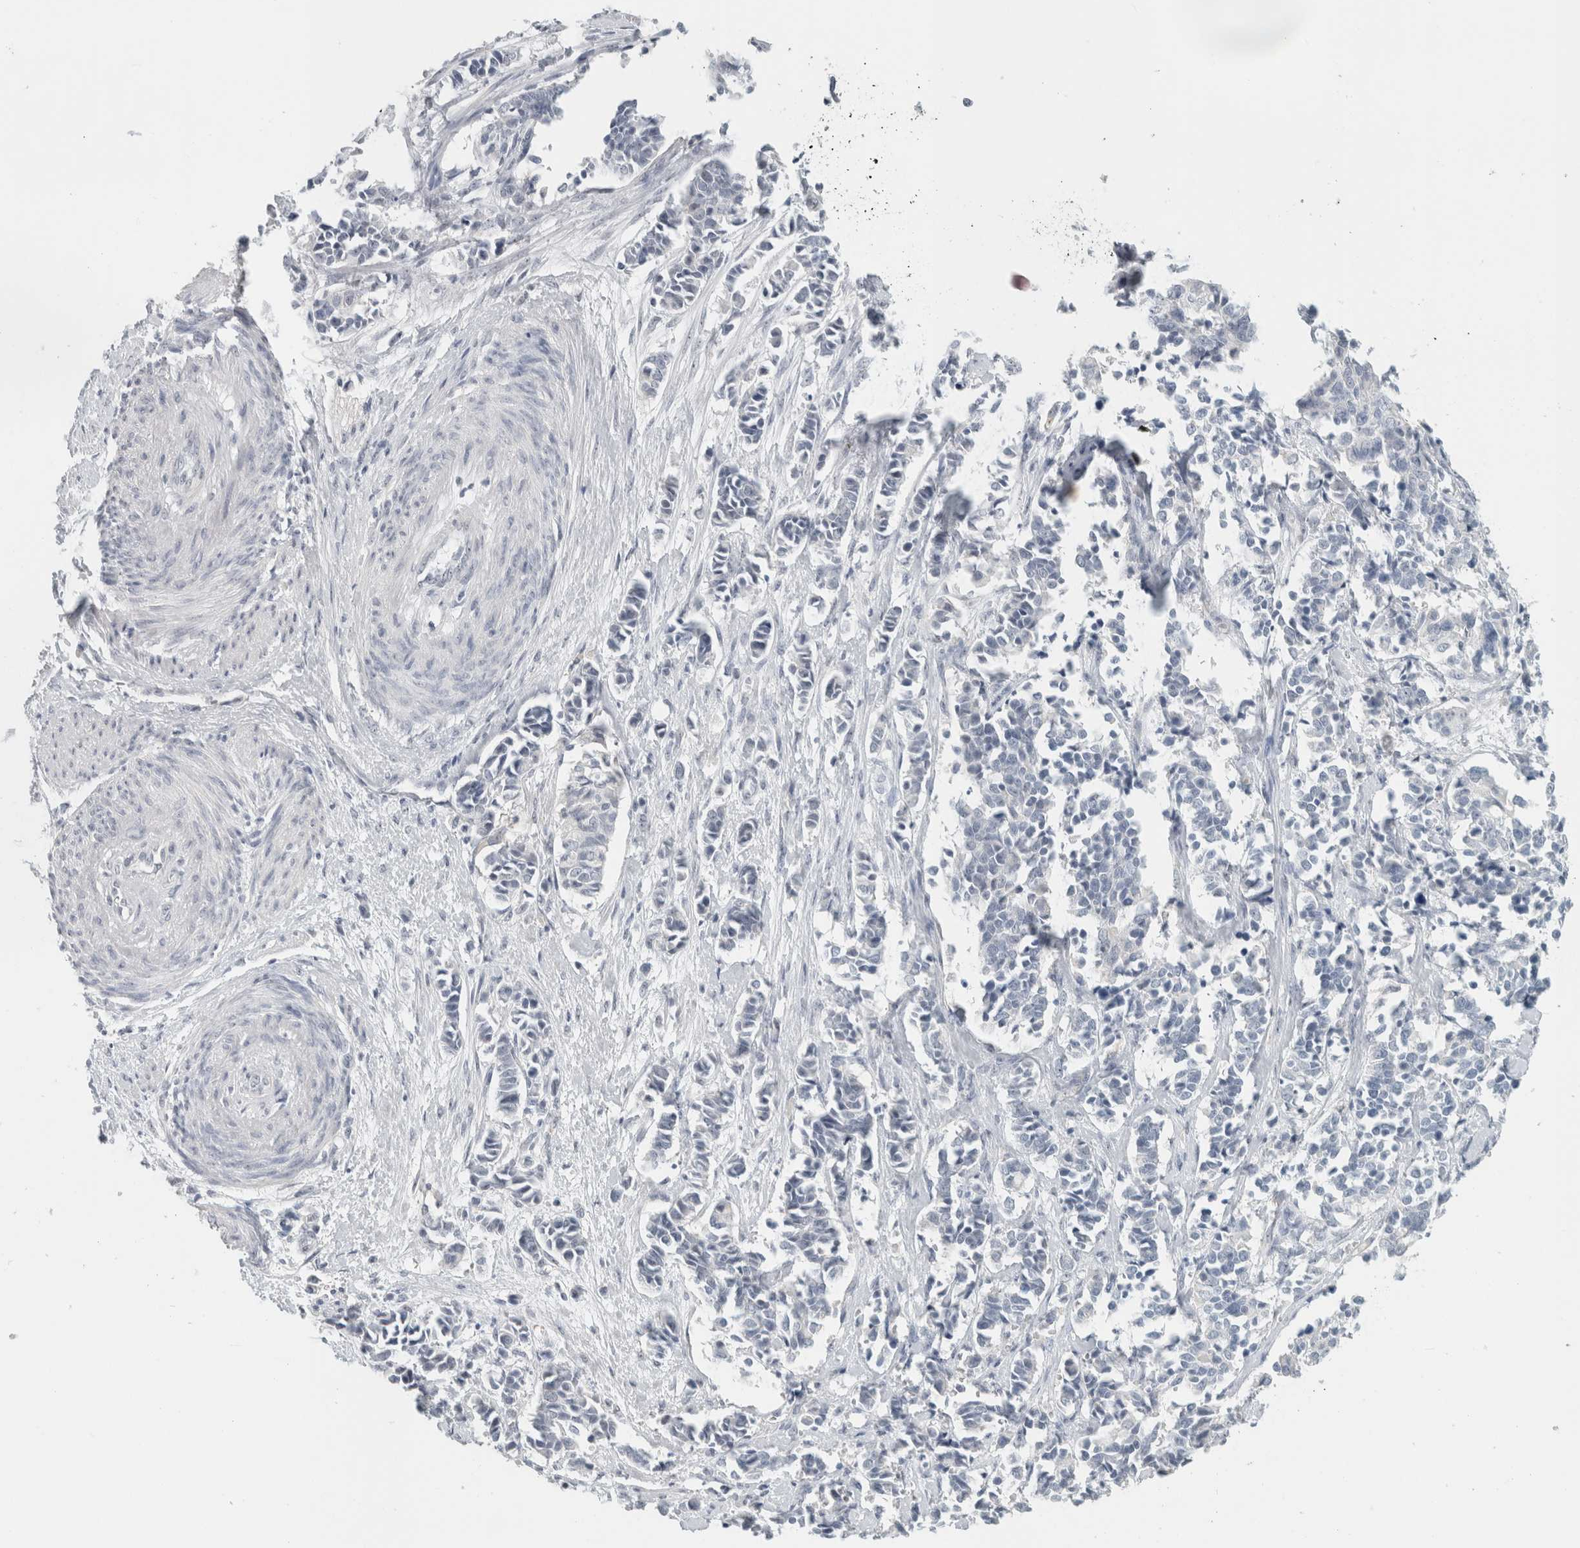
{"staining": {"intensity": "negative", "quantity": "none", "location": "none"}, "tissue": "cervical cancer", "cell_type": "Tumor cells", "image_type": "cancer", "snomed": [{"axis": "morphology", "description": "Normal tissue, NOS"}, {"axis": "morphology", "description": "Squamous cell carcinoma, NOS"}, {"axis": "topography", "description": "Cervix"}], "caption": "This is a photomicrograph of immunohistochemistry (IHC) staining of cervical squamous cell carcinoma, which shows no positivity in tumor cells.", "gene": "FMR1NB", "patient": {"sex": "female", "age": 35}}